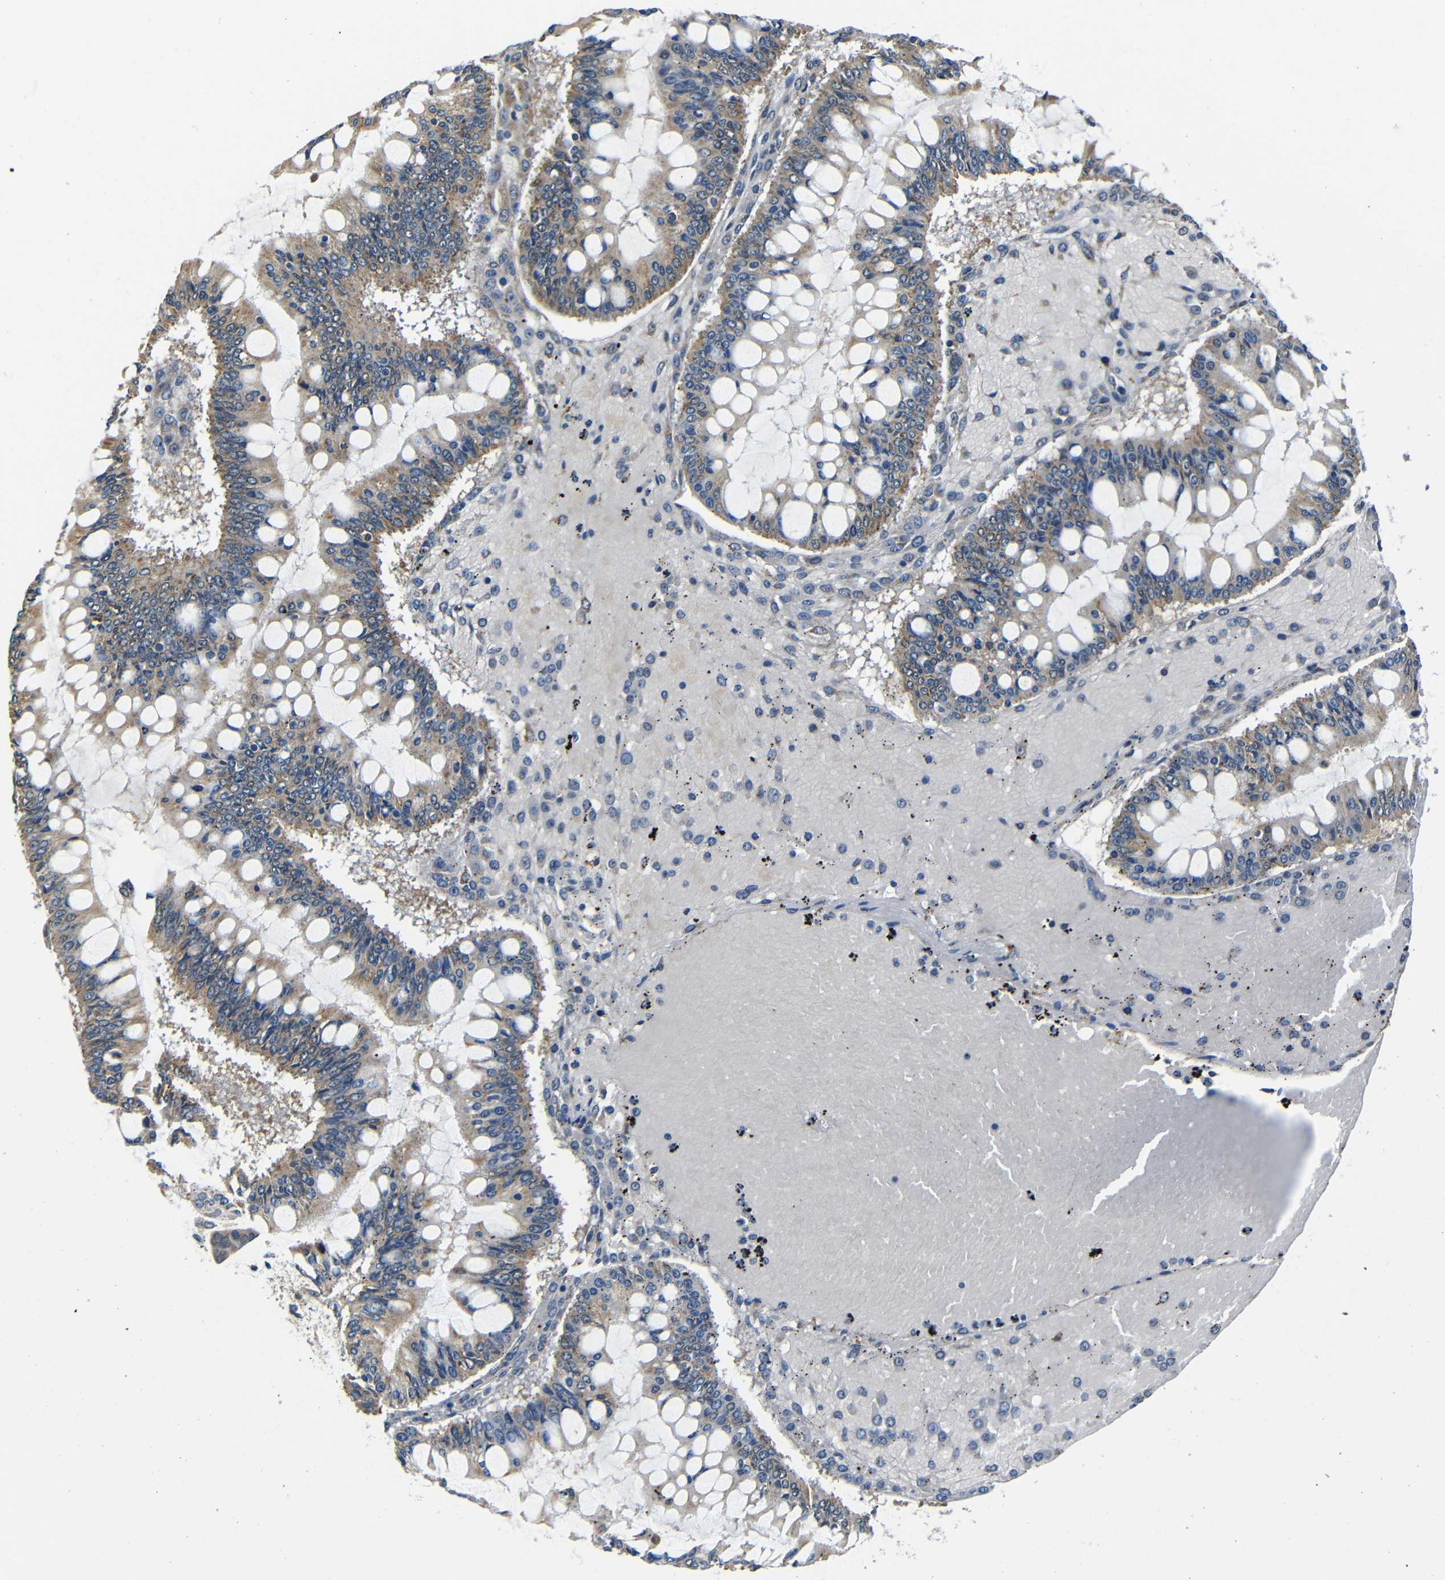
{"staining": {"intensity": "weak", "quantity": ">75%", "location": "cytoplasmic/membranous"}, "tissue": "ovarian cancer", "cell_type": "Tumor cells", "image_type": "cancer", "snomed": [{"axis": "morphology", "description": "Cystadenocarcinoma, mucinous, NOS"}, {"axis": "topography", "description": "Ovary"}], "caption": "Immunohistochemical staining of human ovarian cancer shows weak cytoplasmic/membranous protein positivity in about >75% of tumor cells.", "gene": "FKBP14", "patient": {"sex": "female", "age": 73}}